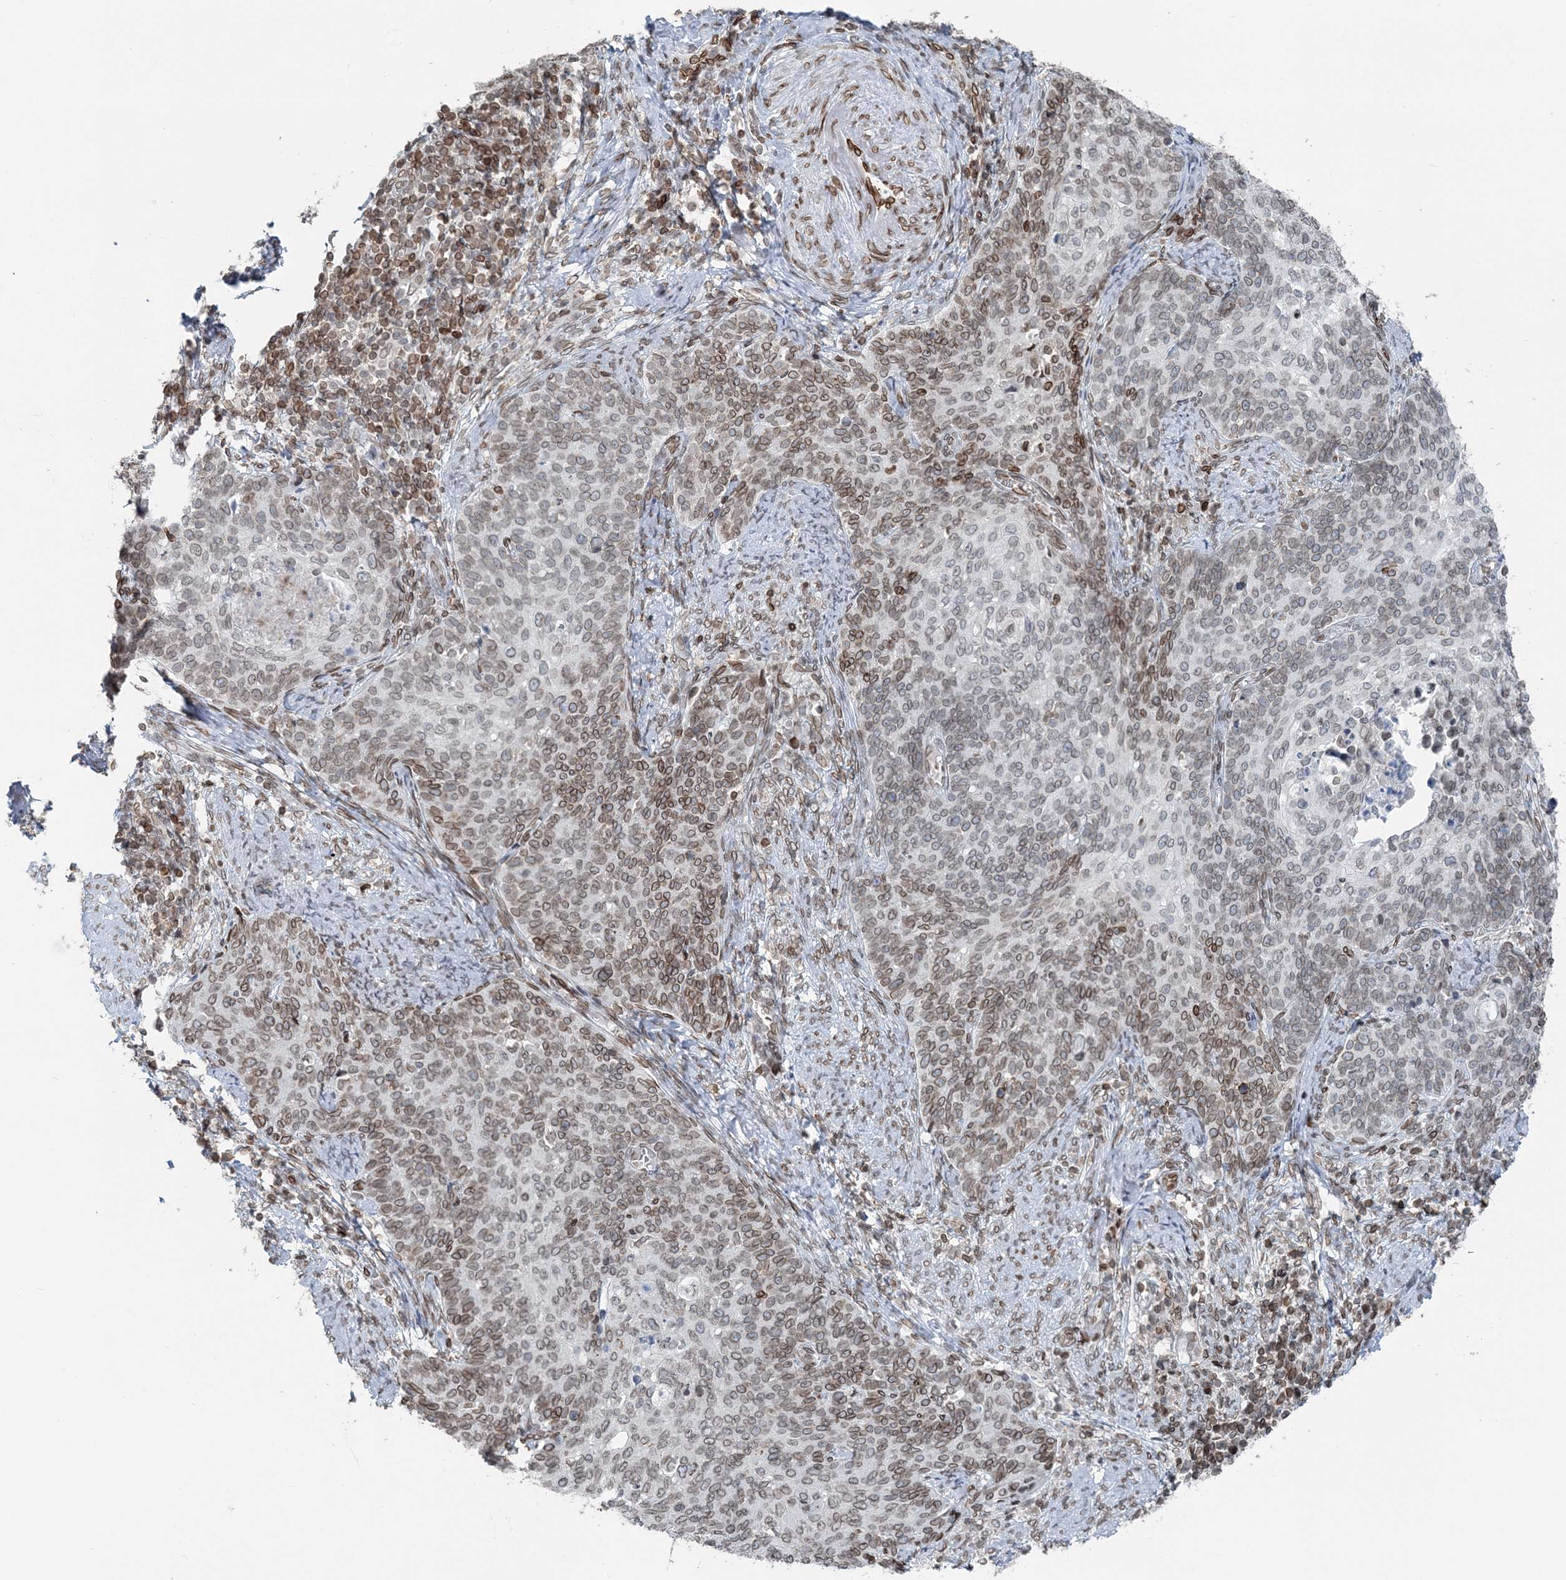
{"staining": {"intensity": "moderate", "quantity": ">75%", "location": "cytoplasmic/membranous,nuclear"}, "tissue": "cervical cancer", "cell_type": "Tumor cells", "image_type": "cancer", "snomed": [{"axis": "morphology", "description": "Squamous cell carcinoma, NOS"}, {"axis": "topography", "description": "Cervix"}], "caption": "A micrograph showing moderate cytoplasmic/membranous and nuclear expression in approximately >75% of tumor cells in cervical squamous cell carcinoma, as visualized by brown immunohistochemical staining.", "gene": "GJD4", "patient": {"sex": "female", "age": 39}}